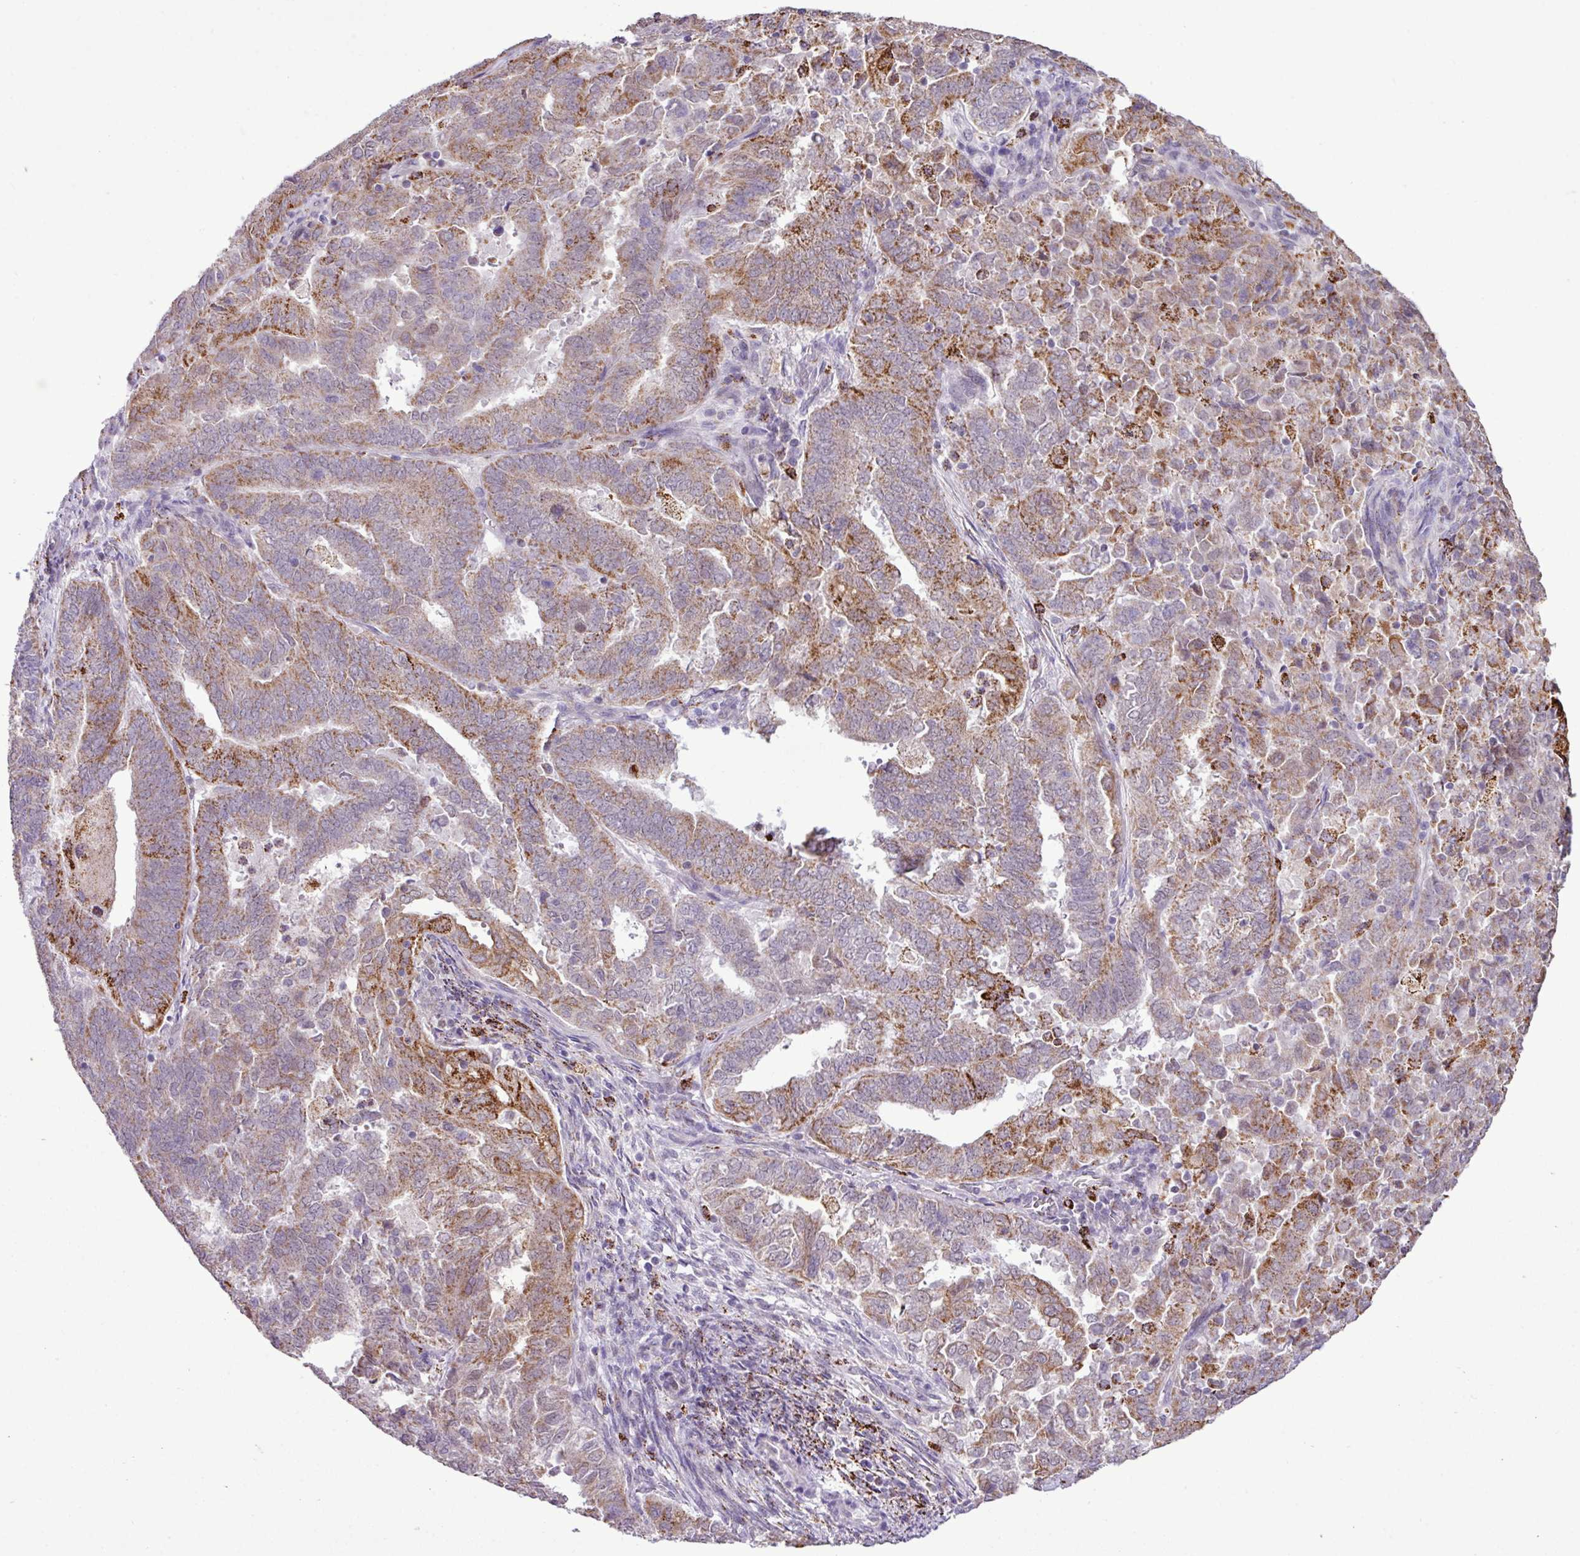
{"staining": {"intensity": "moderate", "quantity": "25%-75%", "location": "cytoplasmic/membranous"}, "tissue": "endometrial cancer", "cell_type": "Tumor cells", "image_type": "cancer", "snomed": [{"axis": "morphology", "description": "Adenocarcinoma, NOS"}, {"axis": "topography", "description": "Endometrium"}], "caption": "The image exhibits staining of endometrial cancer (adenocarcinoma), revealing moderate cytoplasmic/membranous protein staining (brown color) within tumor cells.", "gene": "SGPP1", "patient": {"sex": "female", "age": 72}}